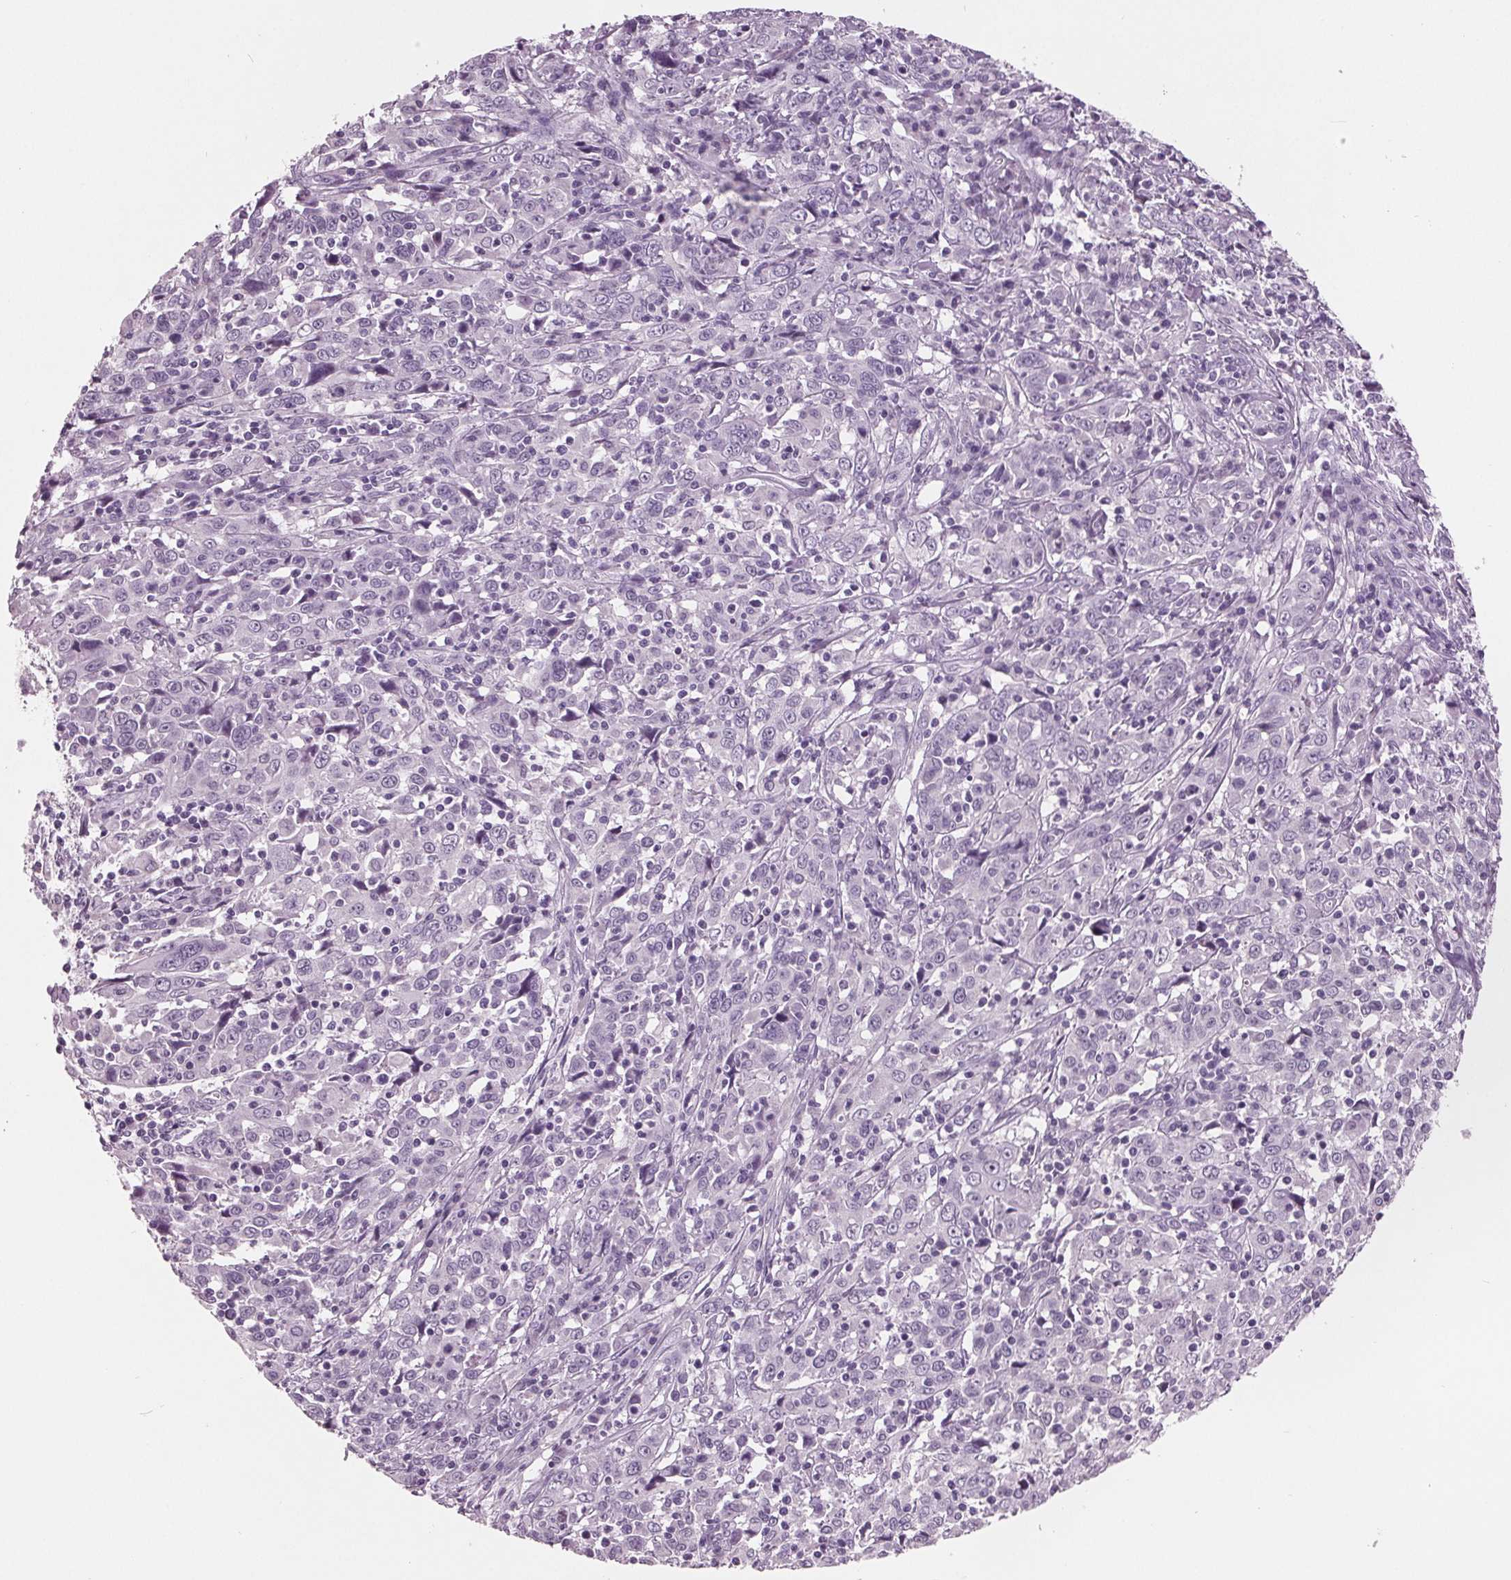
{"staining": {"intensity": "negative", "quantity": "none", "location": "none"}, "tissue": "cervical cancer", "cell_type": "Tumor cells", "image_type": "cancer", "snomed": [{"axis": "morphology", "description": "Squamous cell carcinoma, NOS"}, {"axis": "topography", "description": "Cervix"}], "caption": "Human cervical cancer (squamous cell carcinoma) stained for a protein using IHC displays no staining in tumor cells.", "gene": "AMBP", "patient": {"sex": "female", "age": 46}}